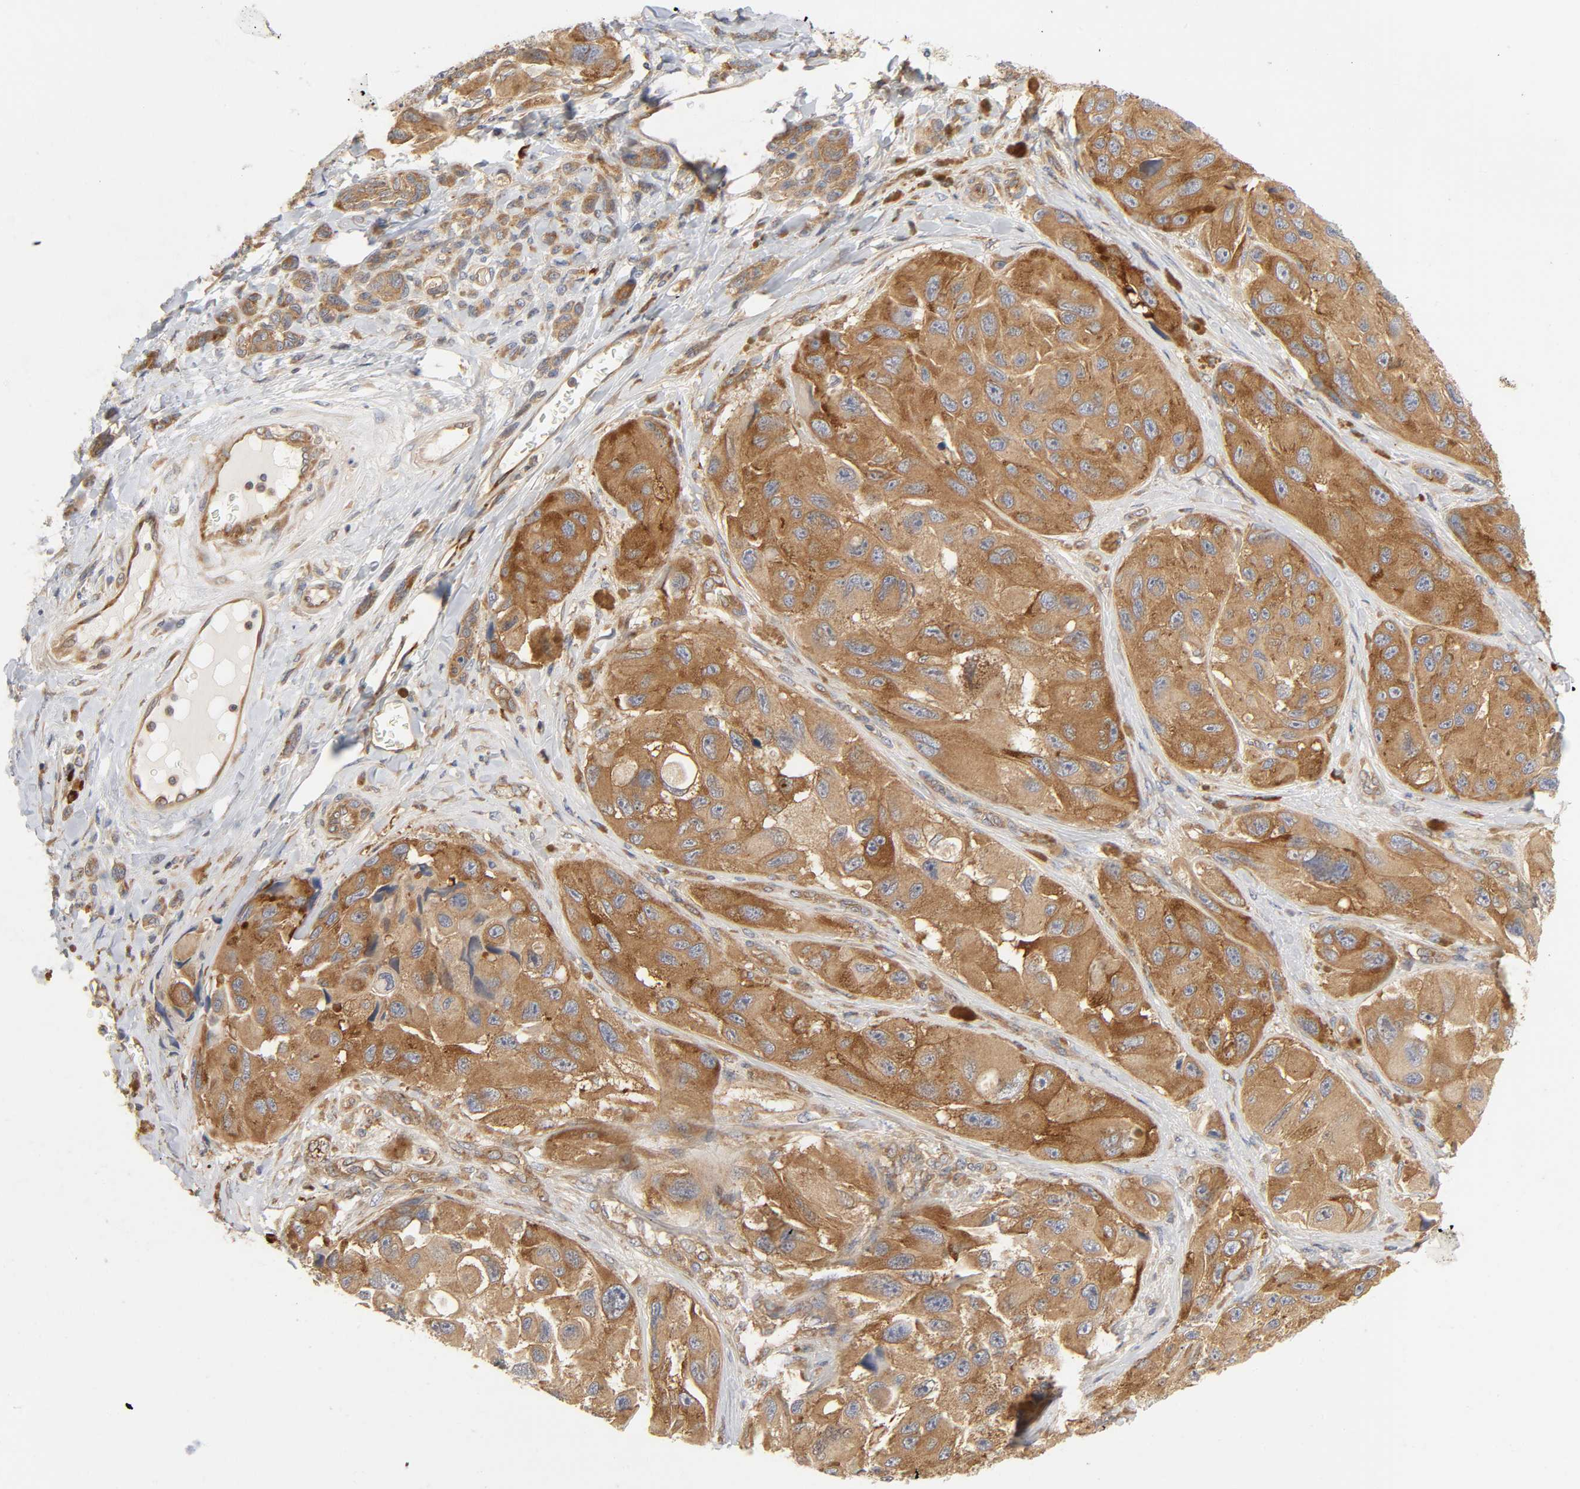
{"staining": {"intensity": "moderate", "quantity": ">75%", "location": "cytoplasmic/membranous"}, "tissue": "melanoma", "cell_type": "Tumor cells", "image_type": "cancer", "snomed": [{"axis": "morphology", "description": "Malignant melanoma, NOS"}, {"axis": "topography", "description": "Skin"}], "caption": "Immunohistochemistry (IHC) image of neoplastic tissue: human melanoma stained using immunohistochemistry shows medium levels of moderate protein expression localized specifically in the cytoplasmic/membranous of tumor cells, appearing as a cytoplasmic/membranous brown color.", "gene": "SCHIP1", "patient": {"sex": "female", "age": 73}}